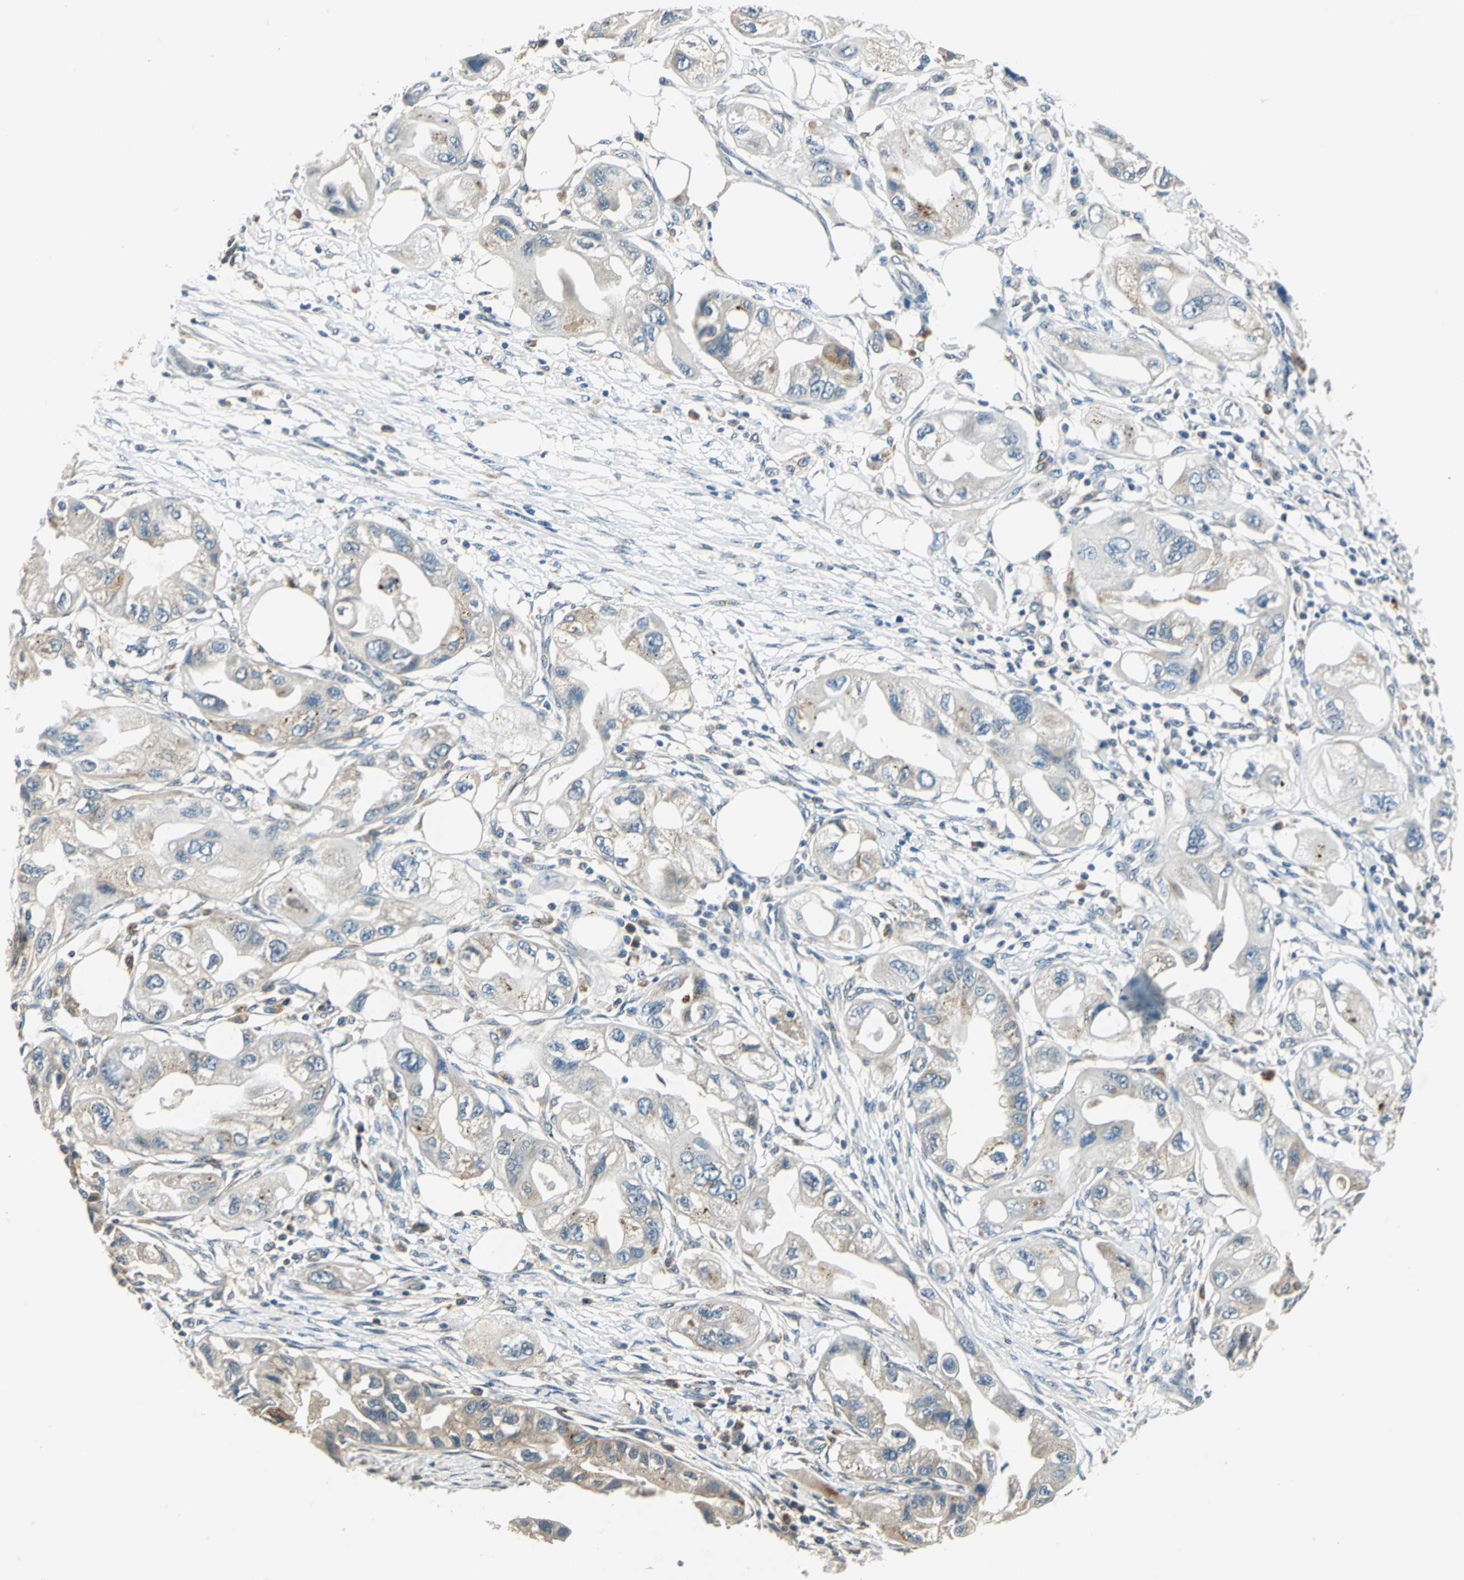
{"staining": {"intensity": "weak", "quantity": "25%-75%", "location": "cytoplasmic/membranous"}, "tissue": "endometrial cancer", "cell_type": "Tumor cells", "image_type": "cancer", "snomed": [{"axis": "morphology", "description": "Adenocarcinoma, NOS"}, {"axis": "topography", "description": "Endometrium"}], "caption": "Immunohistochemical staining of human endometrial cancer (adenocarcinoma) demonstrates weak cytoplasmic/membranous protein expression in approximately 25%-75% of tumor cells.", "gene": "NIT1", "patient": {"sex": "female", "age": 67}}